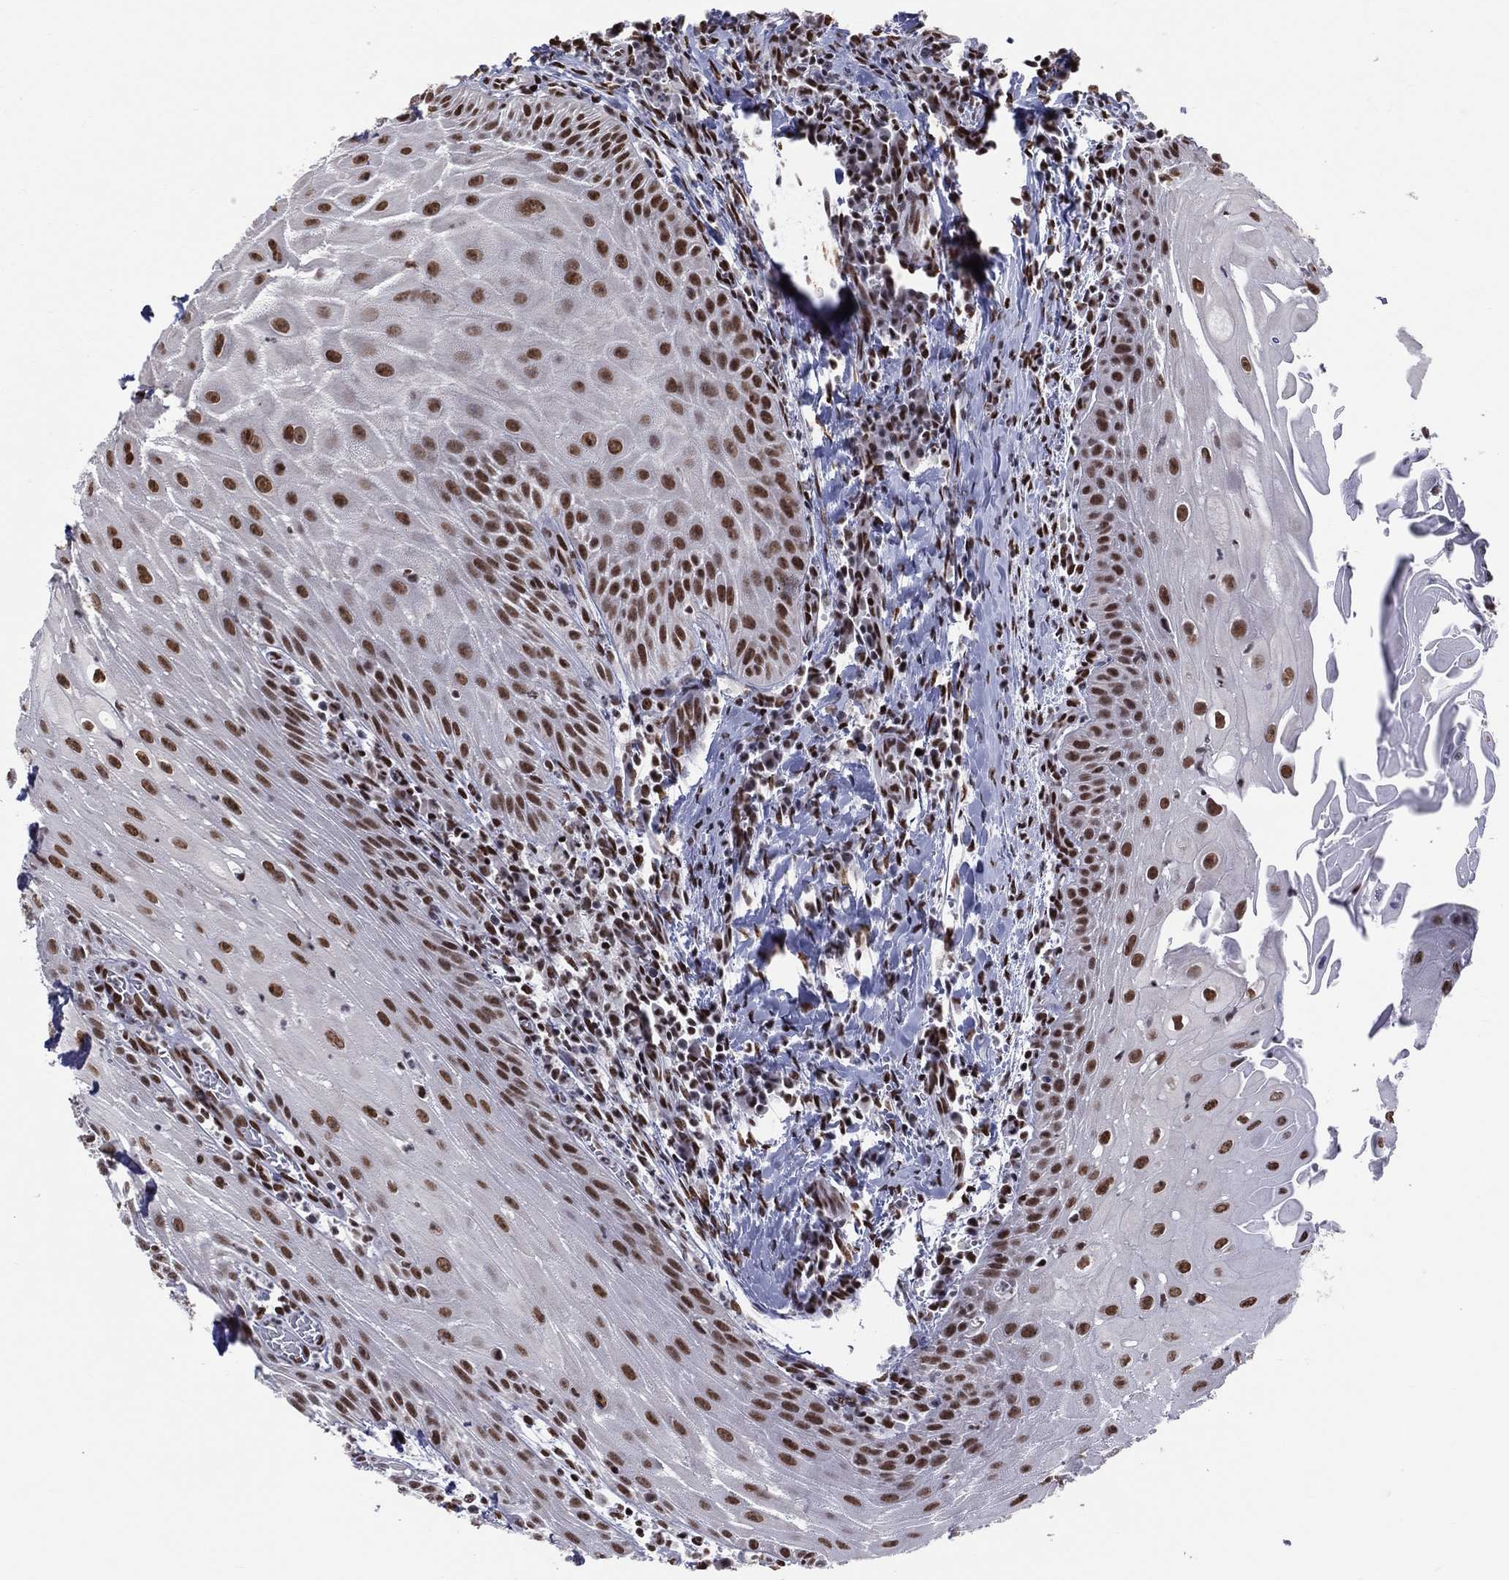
{"staining": {"intensity": "strong", "quantity": ">75%", "location": "nuclear"}, "tissue": "head and neck cancer", "cell_type": "Tumor cells", "image_type": "cancer", "snomed": [{"axis": "morphology", "description": "Squamous cell carcinoma, NOS"}, {"axis": "topography", "description": "Oral tissue"}, {"axis": "topography", "description": "Head-Neck"}], "caption": "IHC micrograph of human head and neck cancer (squamous cell carcinoma) stained for a protein (brown), which shows high levels of strong nuclear expression in approximately >75% of tumor cells.", "gene": "ZNF7", "patient": {"sex": "male", "age": 58}}